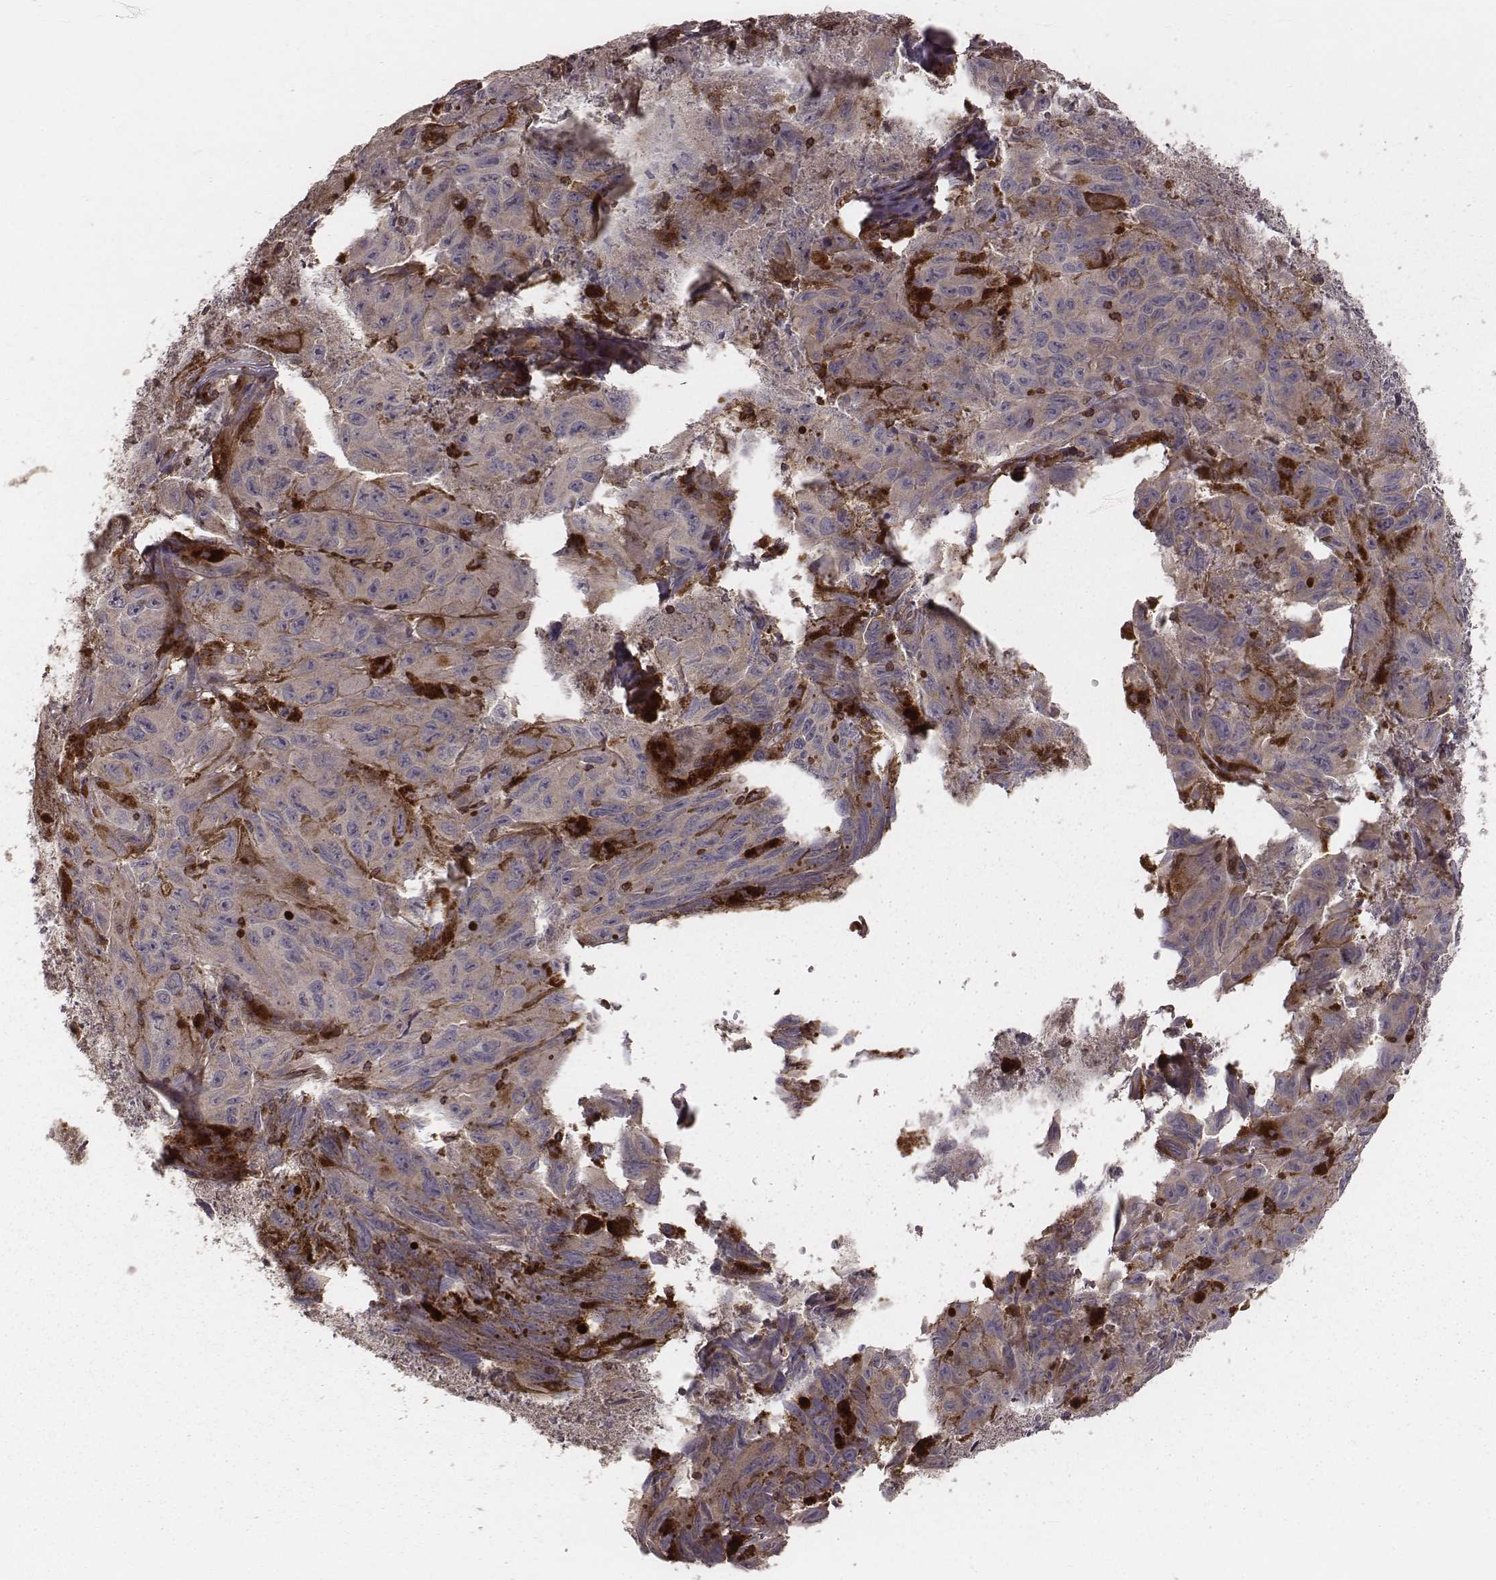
{"staining": {"intensity": "weak", "quantity": "25%-75%", "location": "cytoplasmic/membranous"}, "tissue": "melanoma", "cell_type": "Tumor cells", "image_type": "cancer", "snomed": [{"axis": "morphology", "description": "Malignant melanoma, NOS"}, {"axis": "topography", "description": "Vulva, labia, clitoris and Bartholin´s gland, NO"}], "caption": "Melanoma stained with DAB IHC exhibits low levels of weak cytoplasmic/membranous staining in approximately 25%-75% of tumor cells.", "gene": "PILRA", "patient": {"sex": "female", "age": 75}}